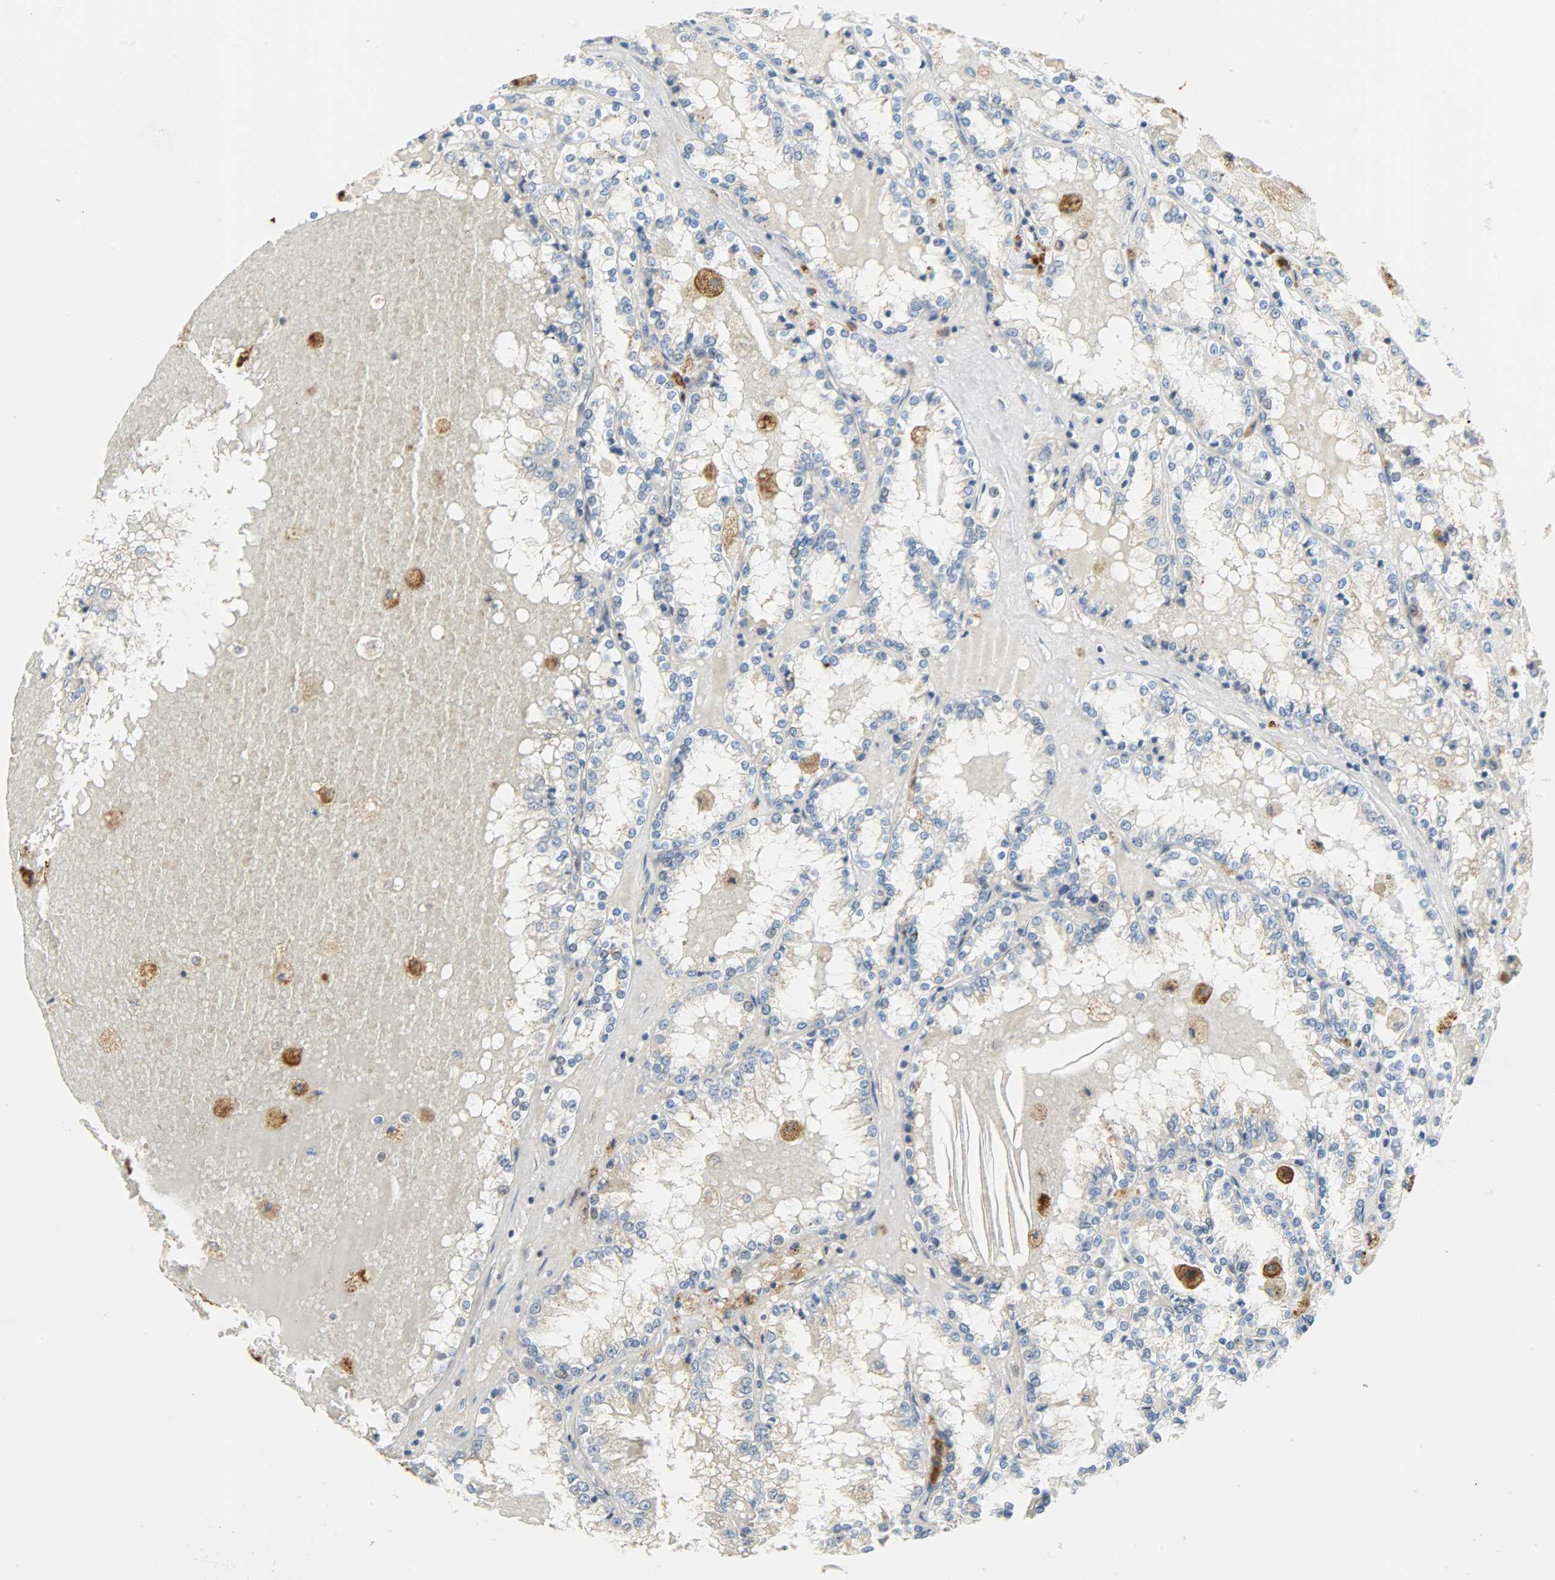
{"staining": {"intensity": "negative", "quantity": "none", "location": "none"}, "tissue": "renal cancer", "cell_type": "Tumor cells", "image_type": "cancer", "snomed": [{"axis": "morphology", "description": "Adenocarcinoma, NOS"}, {"axis": "topography", "description": "Kidney"}], "caption": "Immunohistochemical staining of renal cancer displays no significant expression in tumor cells. Brightfield microscopy of immunohistochemistry stained with DAB (brown) and hematoxylin (blue), captured at high magnification.", "gene": "GIT2", "patient": {"sex": "female", "age": 56}}